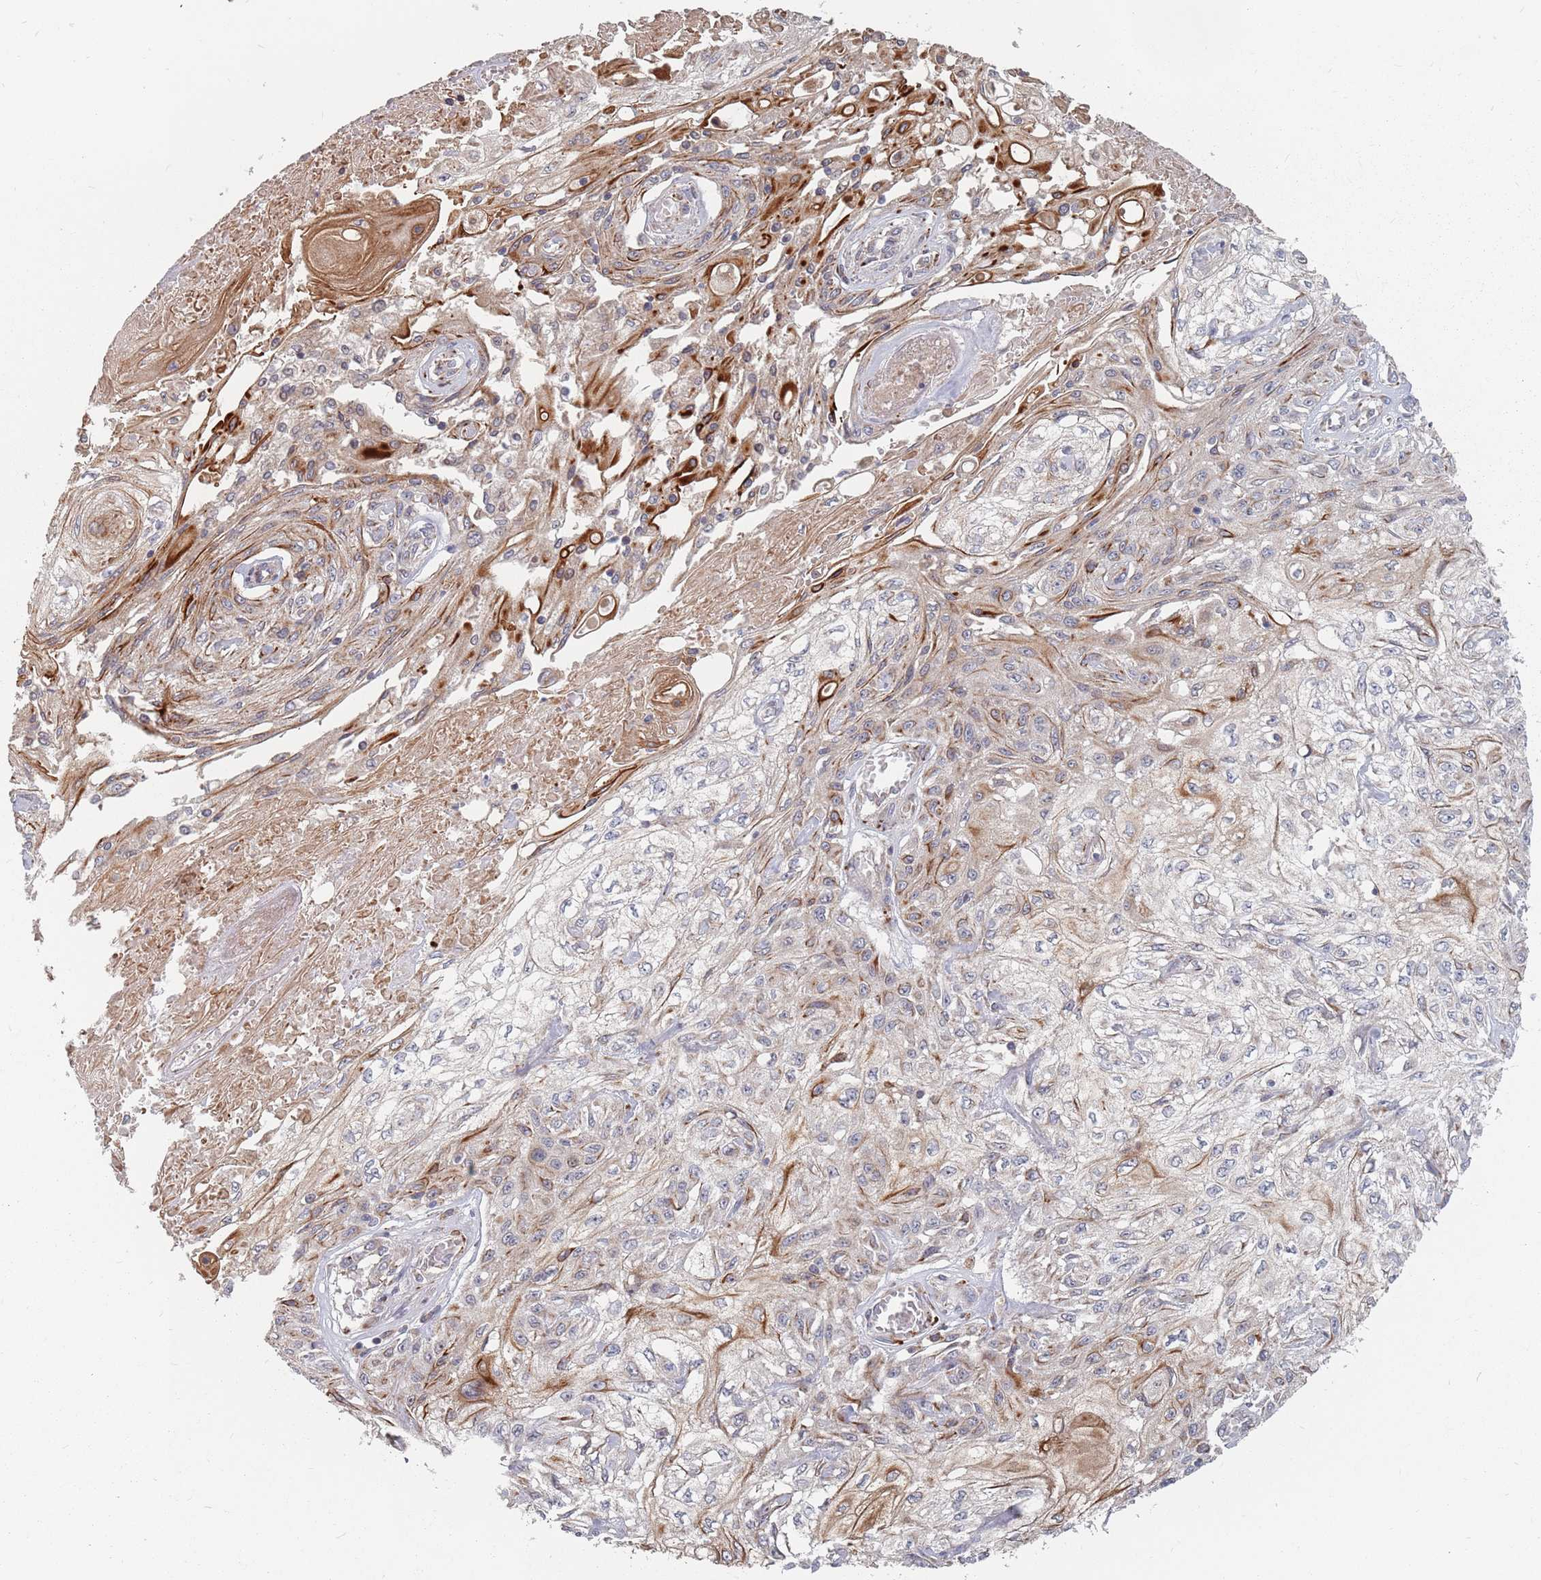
{"staining": {"intensity": "moderate", "quantity": "<25%", "location": "cytoplasmic/membranous"}, "tissue": "skin cancer", "cell_type": "Tumor cells", "image_type": "cancer", "snomed": [{"axis": "morphology", "description": "Squamous cell carcinoma, NOS"}, {"axis": "morphology", "description": "Squamous cell carcinoma, metastatic, NOS"}, {"axis": "topography", "description": "Skin"}, {"axis": "topography", "description": "Lymph node"}], "caption": "Protein staining of skin cancer (squamous cell carcinoma) tissue demonstrates moderate cytoplasmic/membranous staining in approximately <25% of tumor cells. (IHC, brightfield microscopy, high magnification).", "gene": "ADAL", "patient": {"sex": "male", "age": 75}}